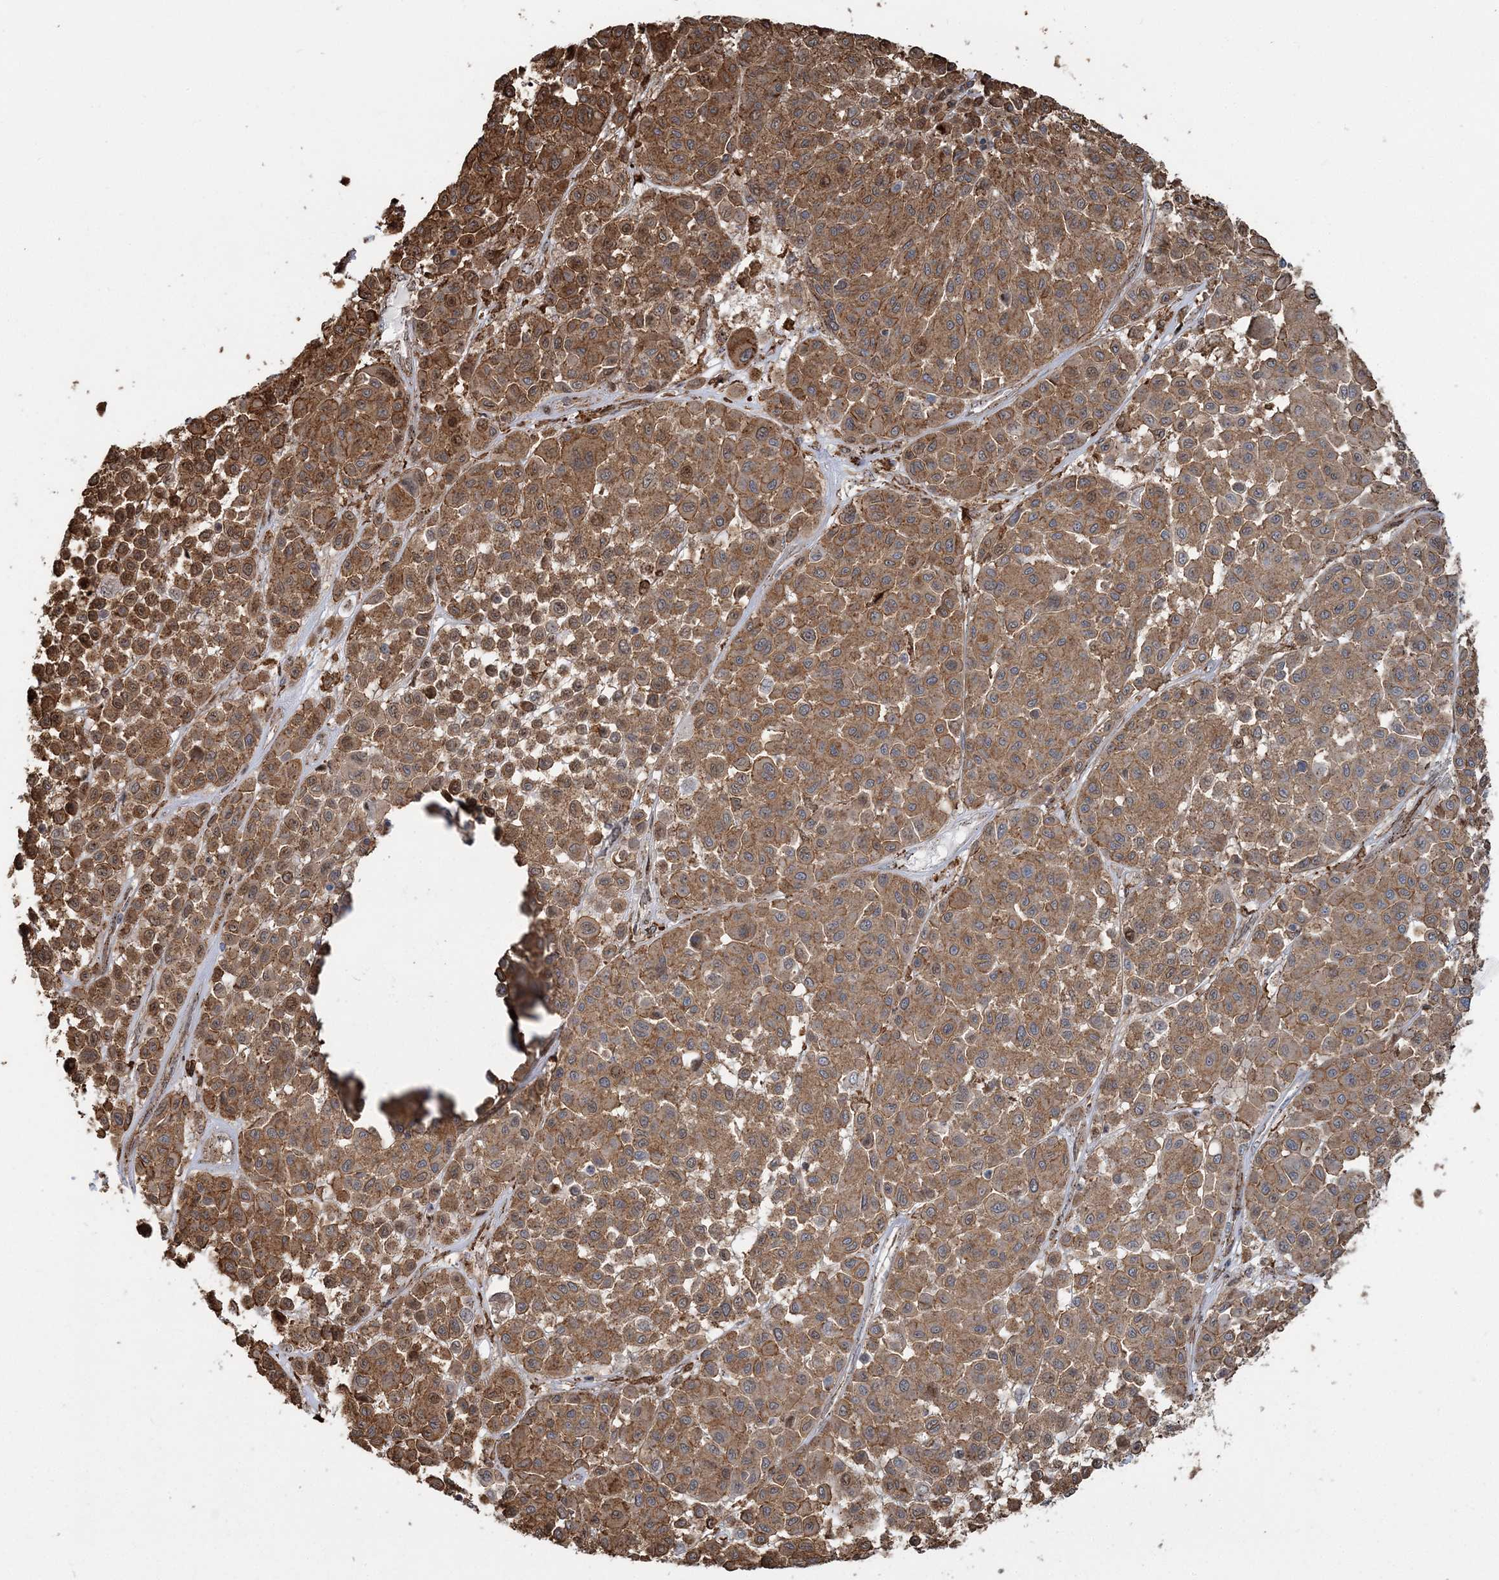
{"staining": {"intensity": "moderate", "quantity": ">75%", "location": "cytoplasmic/membranous"}, "tissue": "melanoma", "cell_type": "Tumor cells", "image_type": "cancer", "snomed": [{"axis": "morphology", "description": "Malignant melanoma, Metastatic site"}, {"axis": "topography", "description": "Soft tissue"}], "caption": "This photomicrograph shows immunohistochemistry staining of human malignant melanoma (metastatic site), with medium moderate cytoplasmic/membranous positivity in about >75% of tumor cells.", "gene": "TRAF3IP2", "patient": {"sex": "male", "age": 41}}